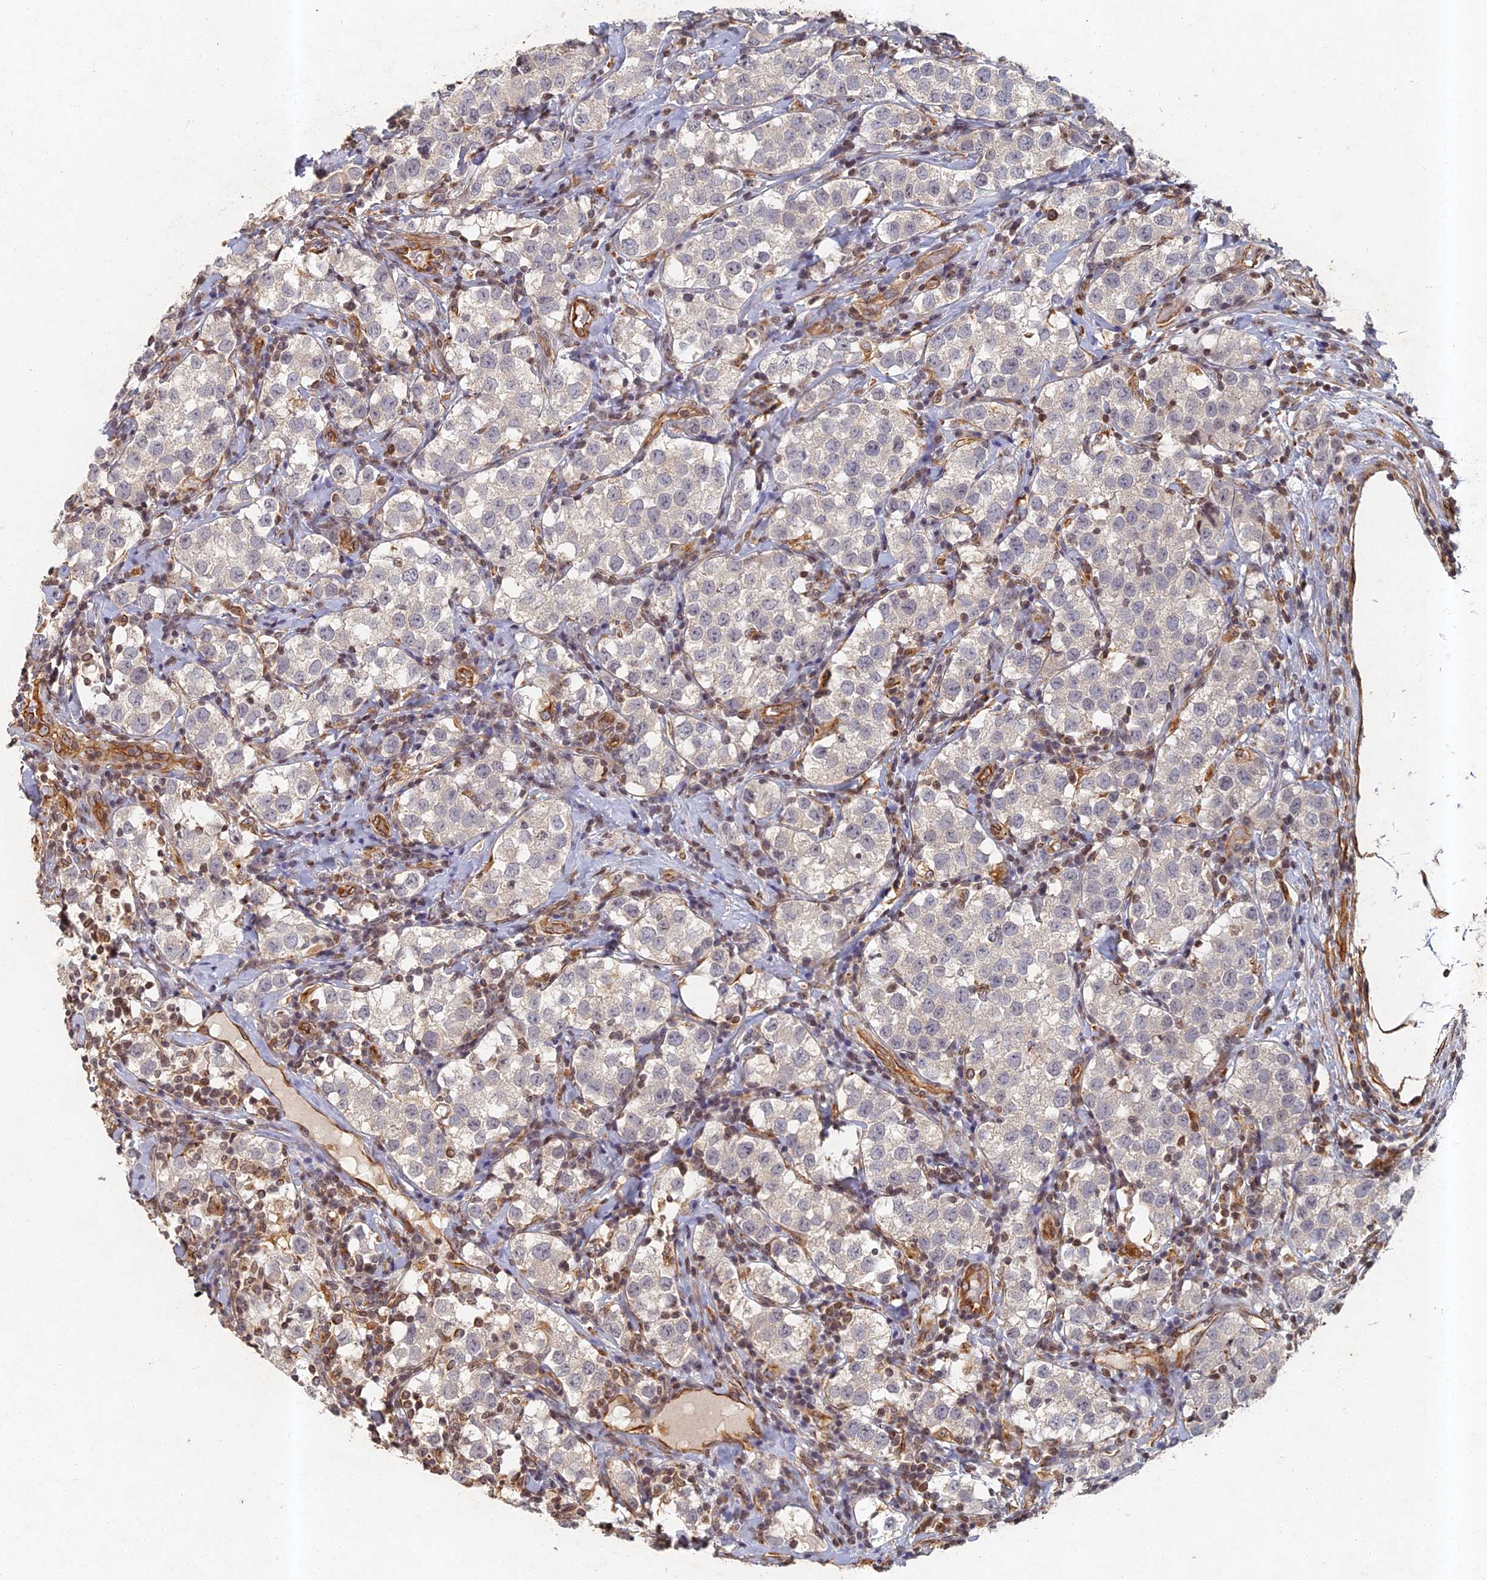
{"staining": {"intensity": "negative", "quantity": "none", "location": "none"}, "tissue": "testis cancer", "cell_type": "Tumor cells", "image_type": "cancer", "snomed": [{"axis": "morphology", "description": "Seminoma, NOS"}, {"axis": "topography", "description": "Testis"}], "caption": "Tumor cells show no significant staining in testis cancer. The staining is performed using DAB brown chromogen with nuclei counter-stained in using hematoxylin.", "gene": "ABCB10", "patient": {"sex": "male", "age": 34}}